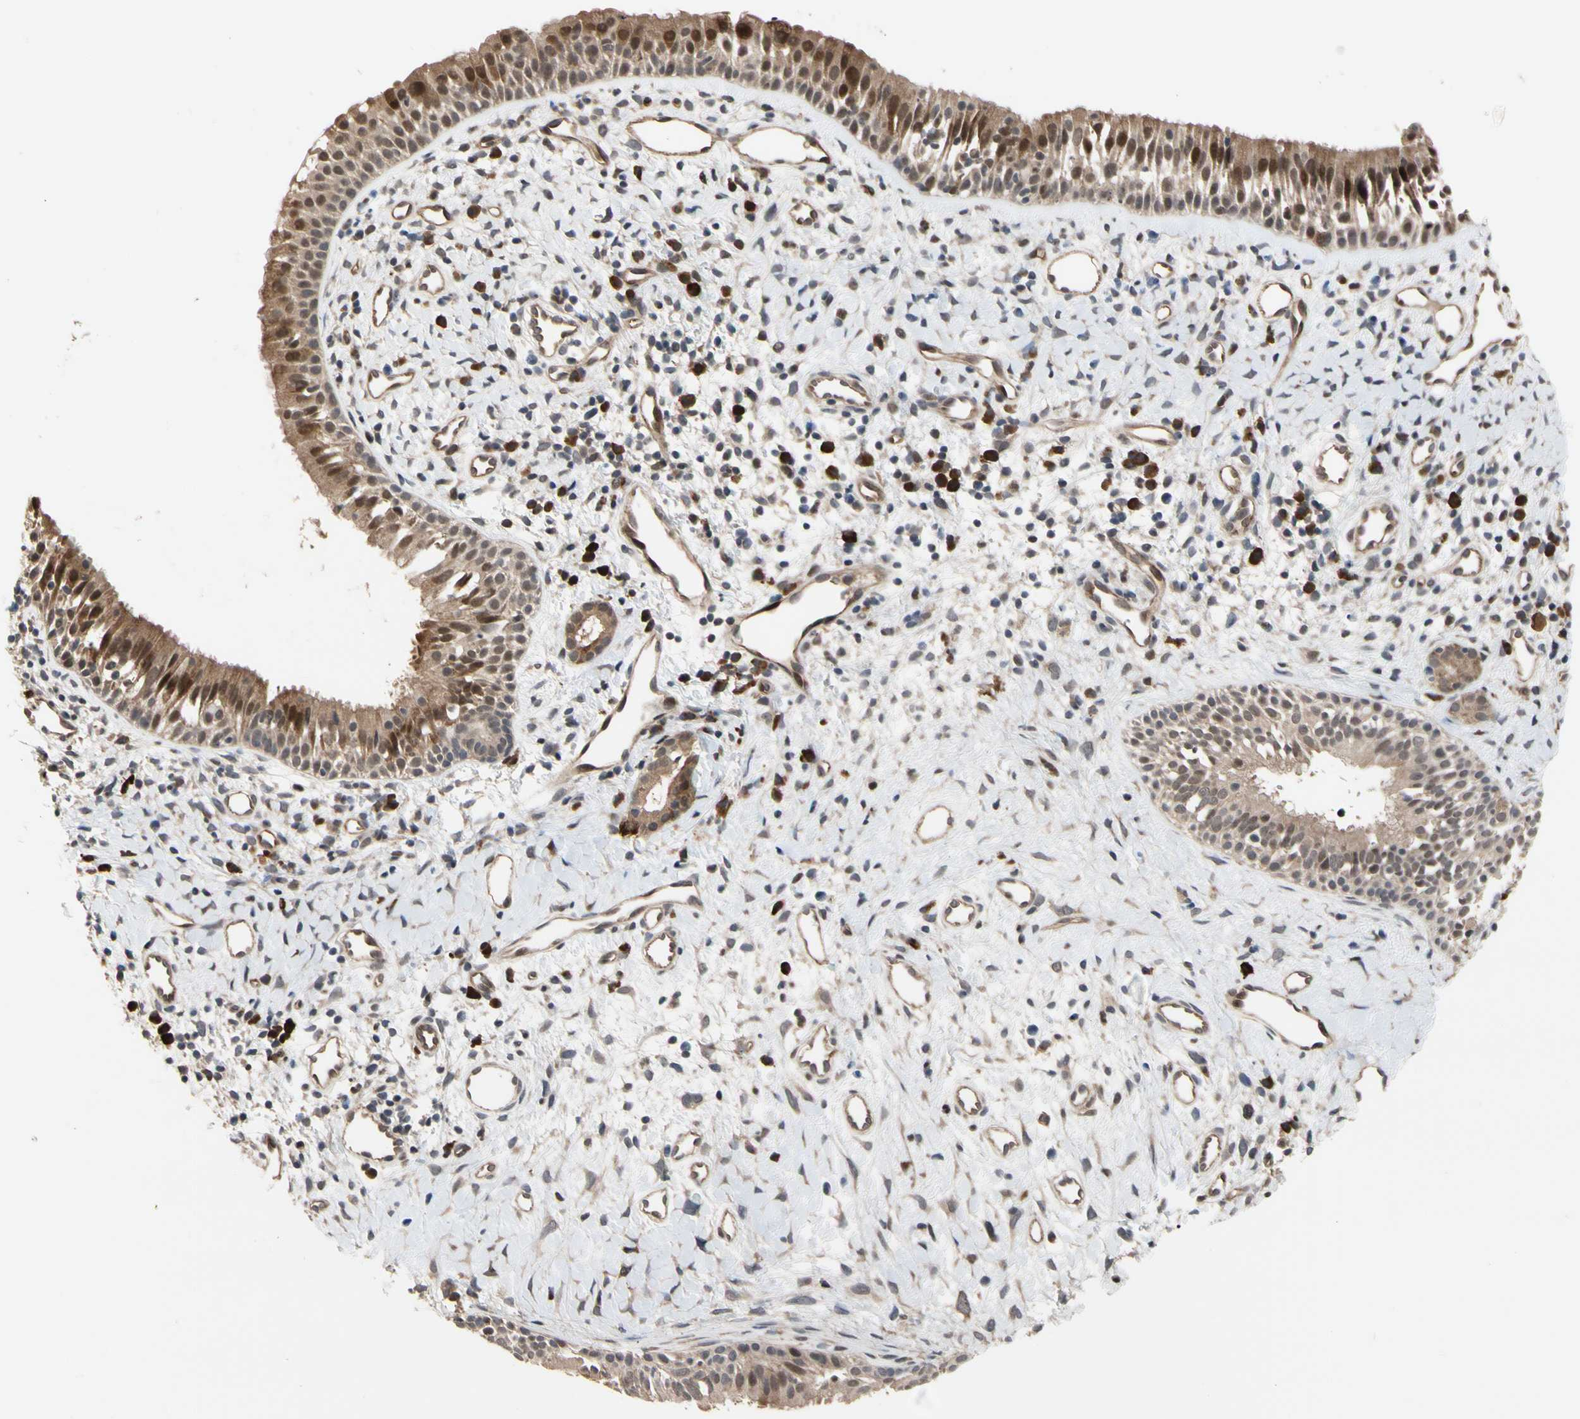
{"staining": {"intensity": "strong", "quantity": ">75%", "location": "cytoplasmic/membranous,nuclear"}, "tissue": "nasopharynx", "cell_type": "Respiratory epithelial cells", "image_type": "normal", "snomed": [{"axis": "morphology", "description": "Normal tissue, NOS"}, {"axis": "topography", "description": "Nasopharynx"}], "caption": "Human nasopharynx stained for a protein (brown) exhibits strong cytoplasmic/membranous,nuclear positive positivity in about >75% of respiratory epithelial cells.", "gene": "CYTIP", "patient": {"sex": "male", "age": 22}}